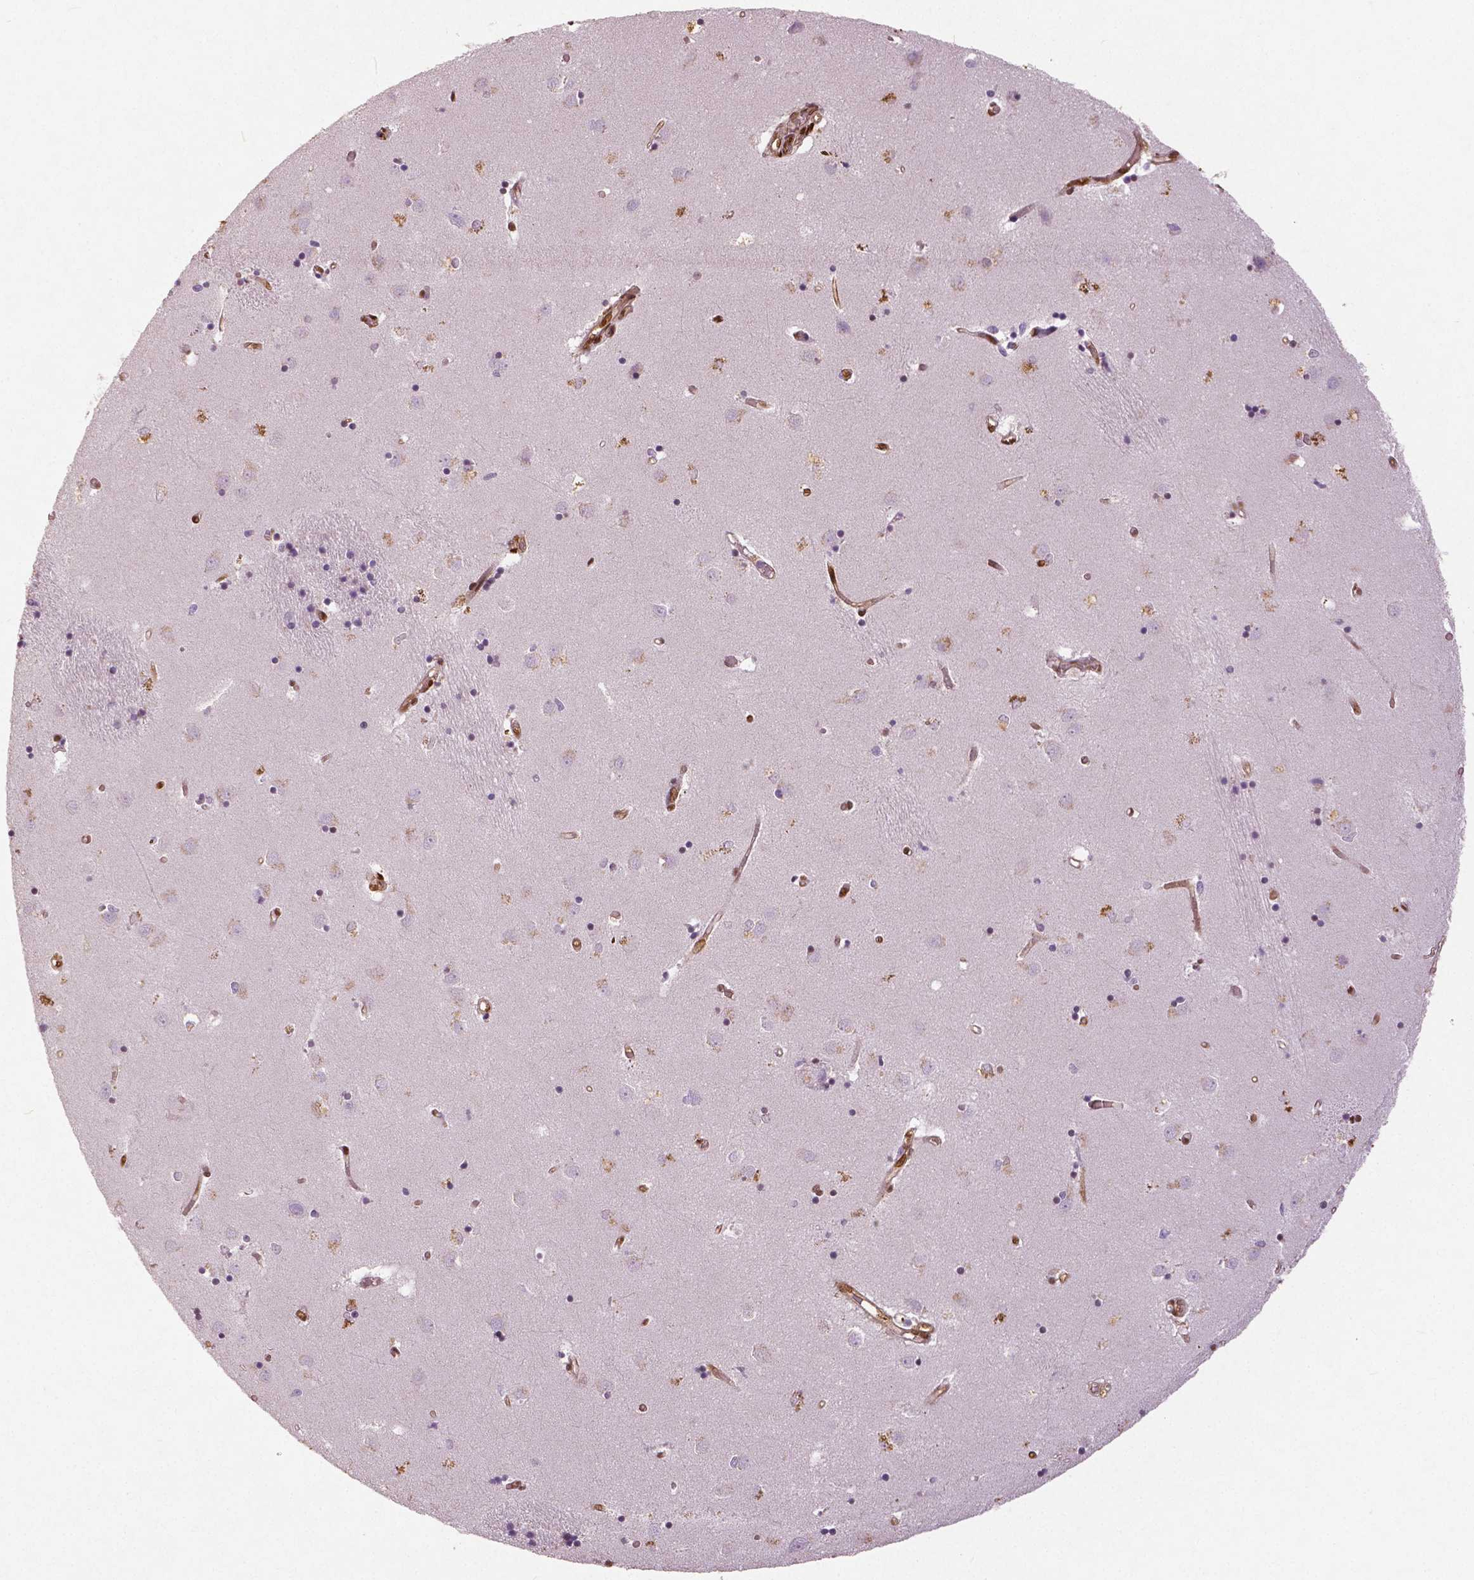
{"staining": {"intensity": "moderate", "quantity": "<25%", "location": "nuclear"}, "tissue": "caudate", "cell_type": "Glial cells", "image_type": "normal", "snomed": [{"axis": "morphology", "description": "Normal tissue, NOS"}, {"axis": "topography", "description": "Lateral ventricle wall"}], "caption": "Brown immunohistochemical staining in benign human caudate reveals moderate nuclear expression in about <25% of glial cells.", "gene": "WWTR1", "patient": {"sex": "male", "age": 54}}